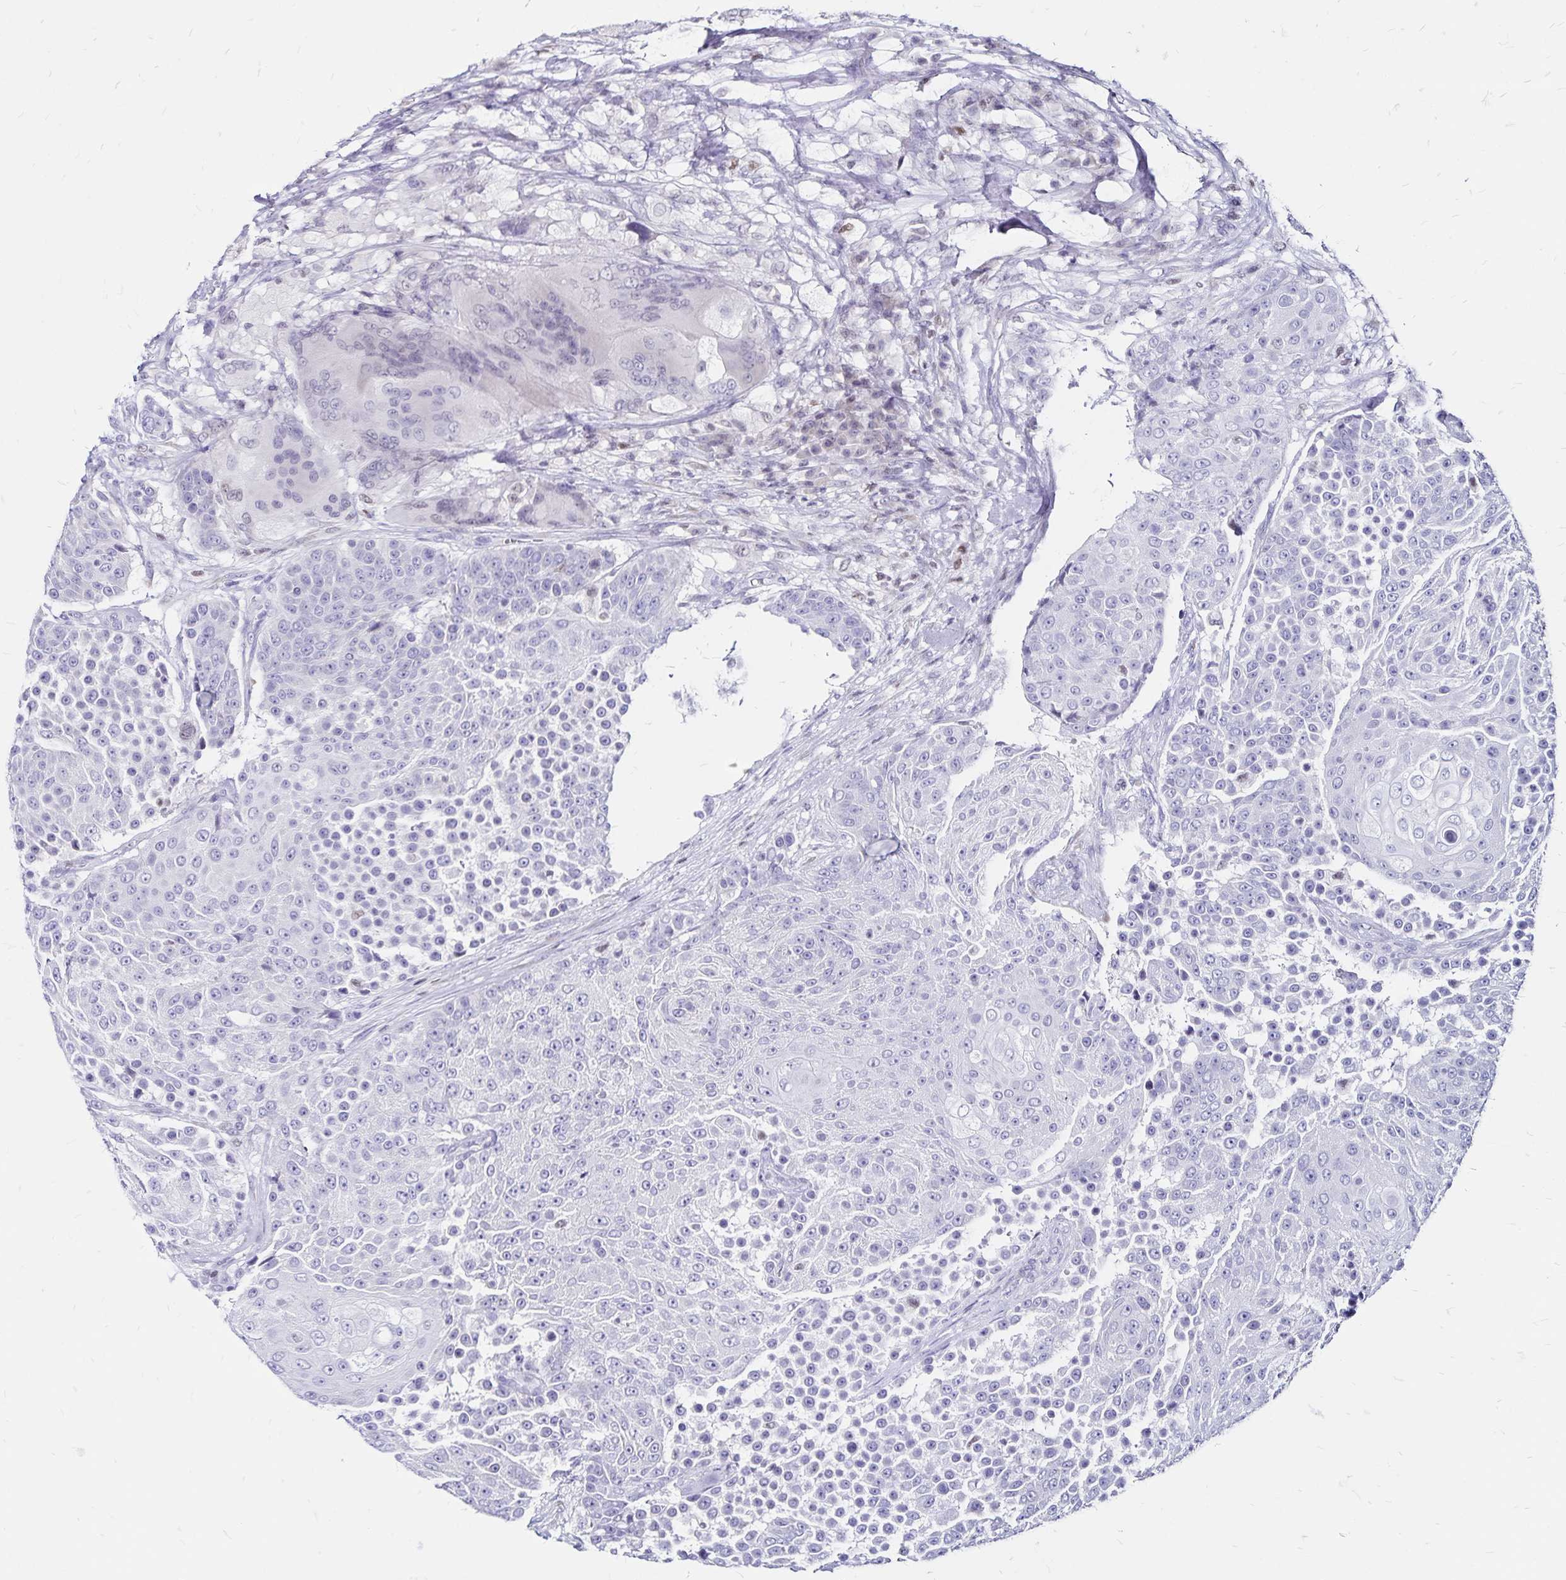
{"staining": {"intensity": "negative", "quantity": "none", "location": "none"}, "tissue": "urothelial cancer", "cell_type": "Tumor cells", "image_type": "cancer", "snomed": [{"axis": "morphology", "description": "Urothelial carcinoma, High grade"}, {"axis": "topography", "description": "Urinary bladder"}], "caption": "A high-resolution photomicrograph shows immunohistochemistry (IHC) staining of urothelial cancer, which displays no significant positivity in tumor cells.", "gene": "IKZF1", "patient": {"sex": "female", "age": 63}}